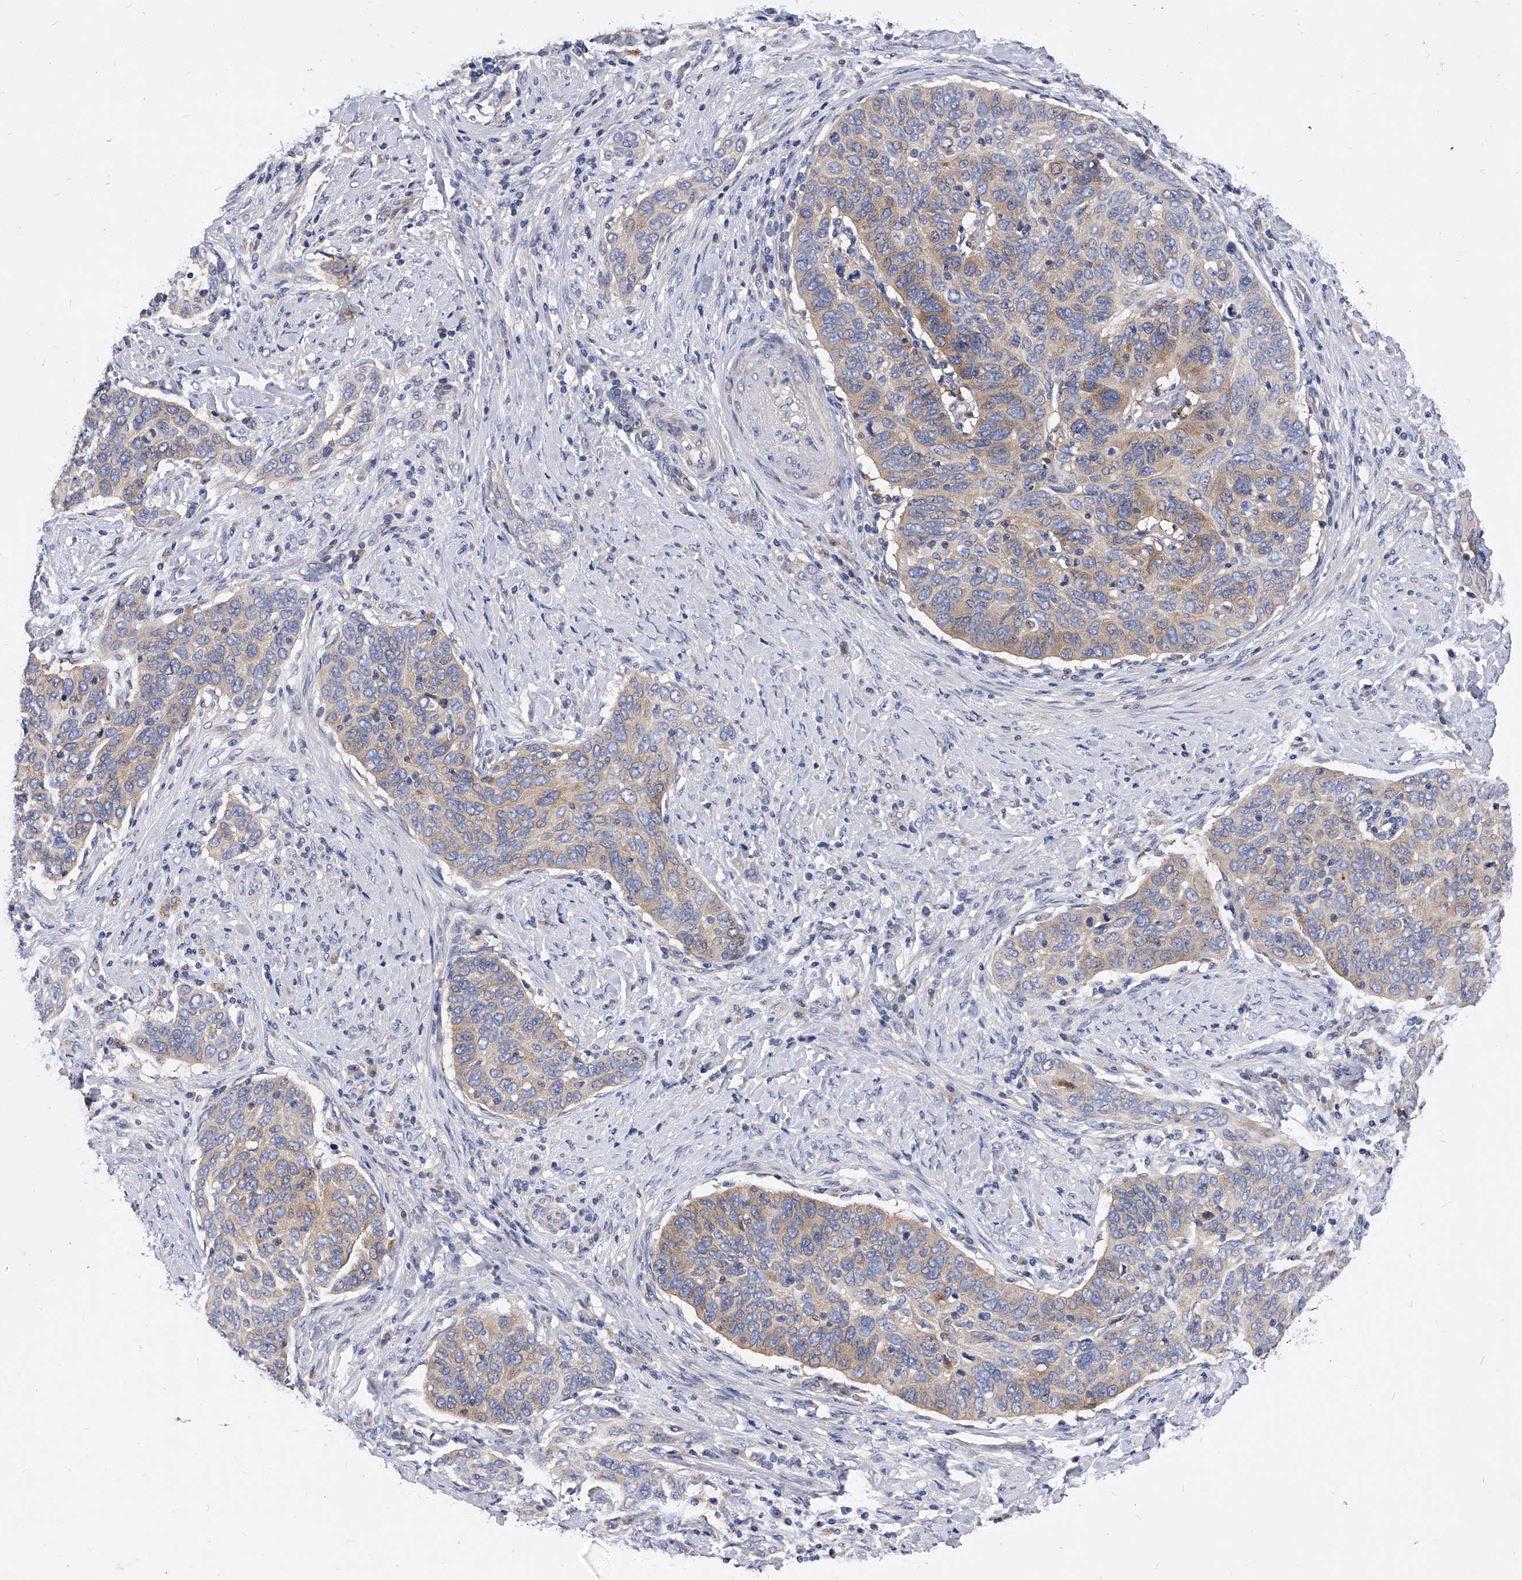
{"staining": {"intensity": "weak", "quantity": ">75%", "location": "cytoplasmic/membranous"}, "tissue": "cervical cancer", "cell_type": "Tumor cells", "image_type": "cancer", "snomed": [{"axis": "morphology", "description": "Squamous cell carcinoma, NOS"}, {"axis": "topography", "description": "Cervix"}], "caption": "Immunohistochemistry (IHC) histopathology image of cervical cancer stained for a protein (brown), which displays low levels of weak cytoplasmic/membranous expression in about >75% of tumor cells.", "gene": "PPP5C", "patient": {"sex": "female", "age": 60}}